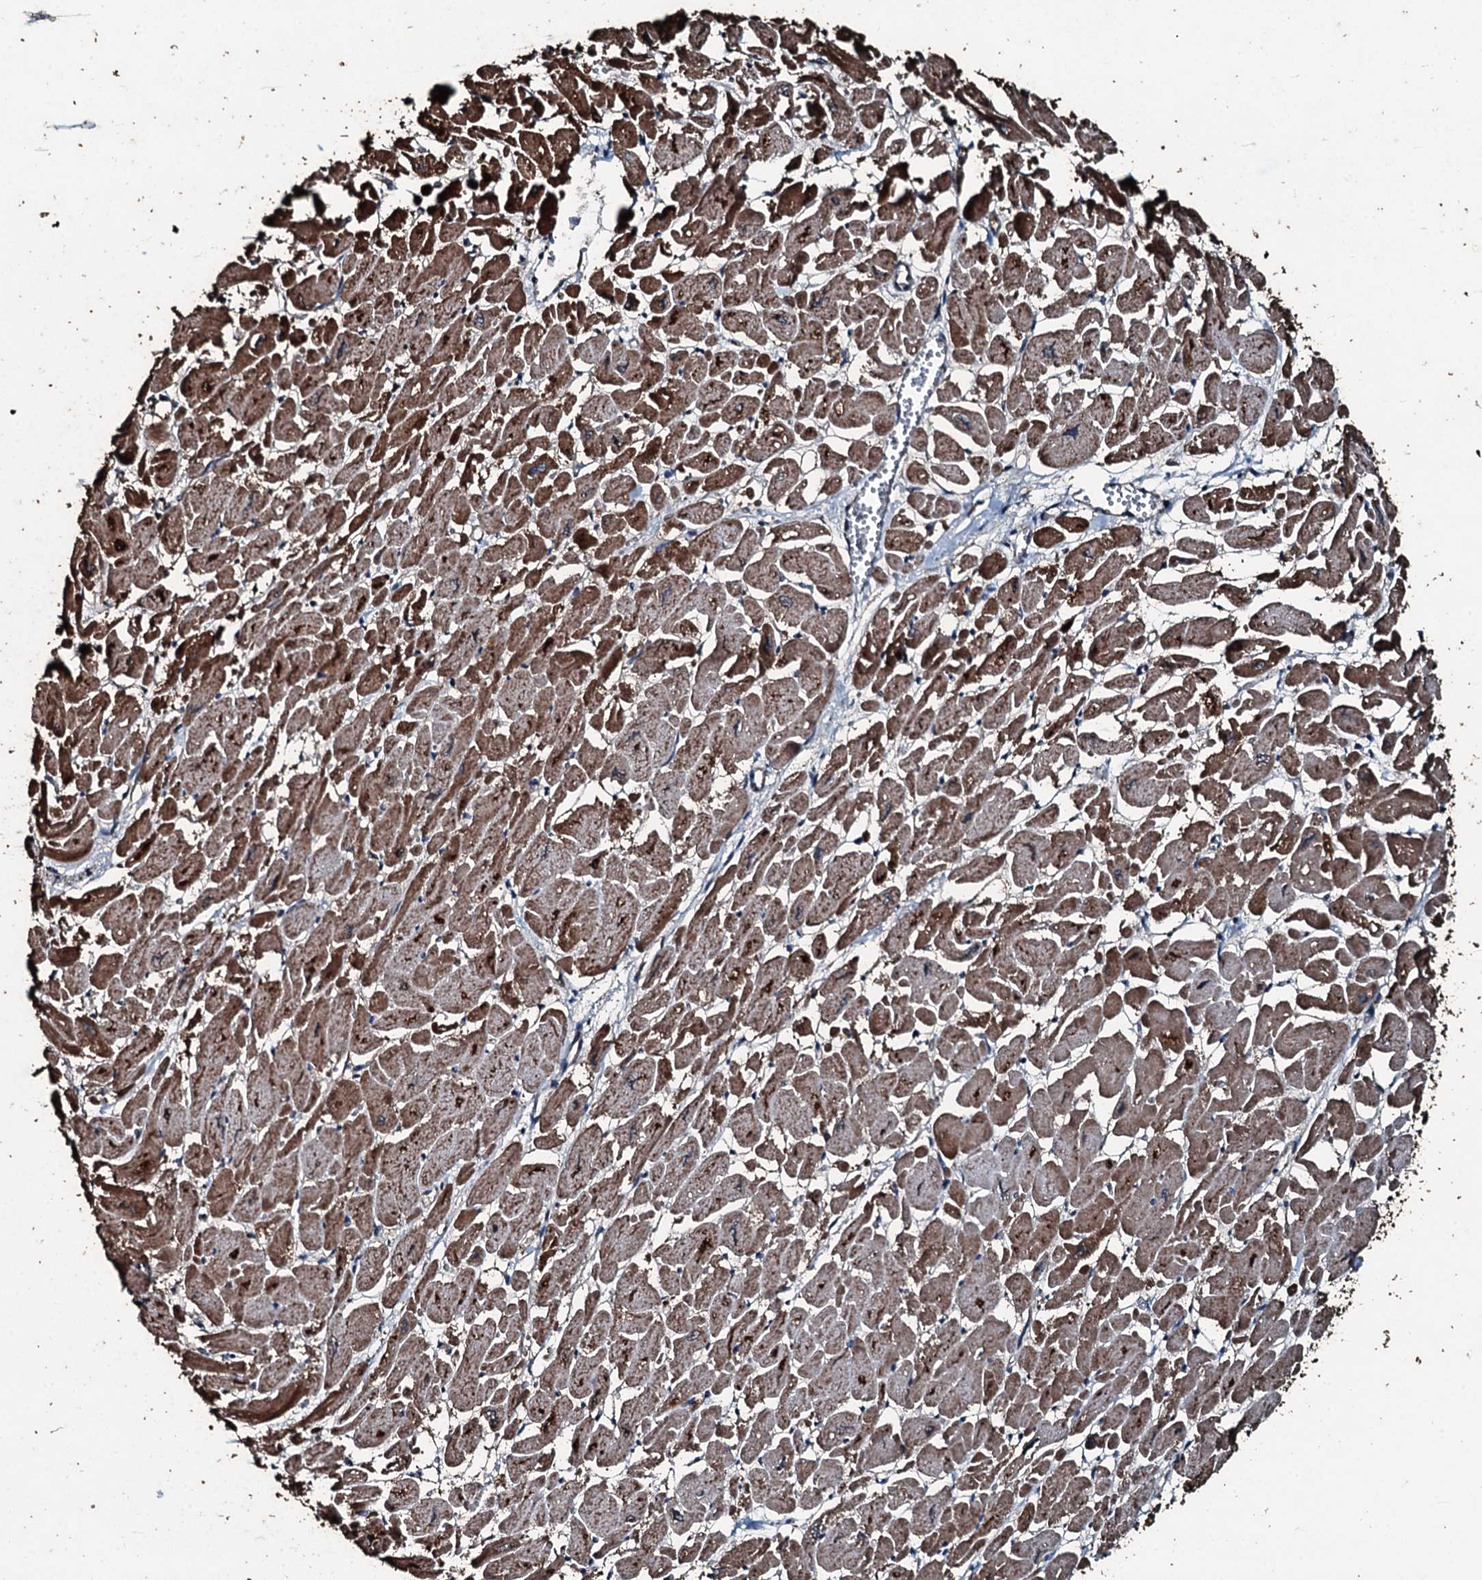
{"staining": {"intensity": "strong", "quantity": "25%-75%", "location": "cytoplasmic/membranous,nuclear"}, "tissue": "heart muscle", "cell_type": "Cardiomyocytes", "image_type": "normal", "snomed": [{"axis": "morphology", "description": "Normal tissue, NOS"}, {"axis": "topography", "description": "Heart"}], "caption": "IHC of normal heart muscle shows high levels of strong cytoplasmic/membranous,nuclear staining in about 25%-75% of cardiomyocytes.", "gene": "FAAP24", "patient": {"sex": "male", "age": 54}}